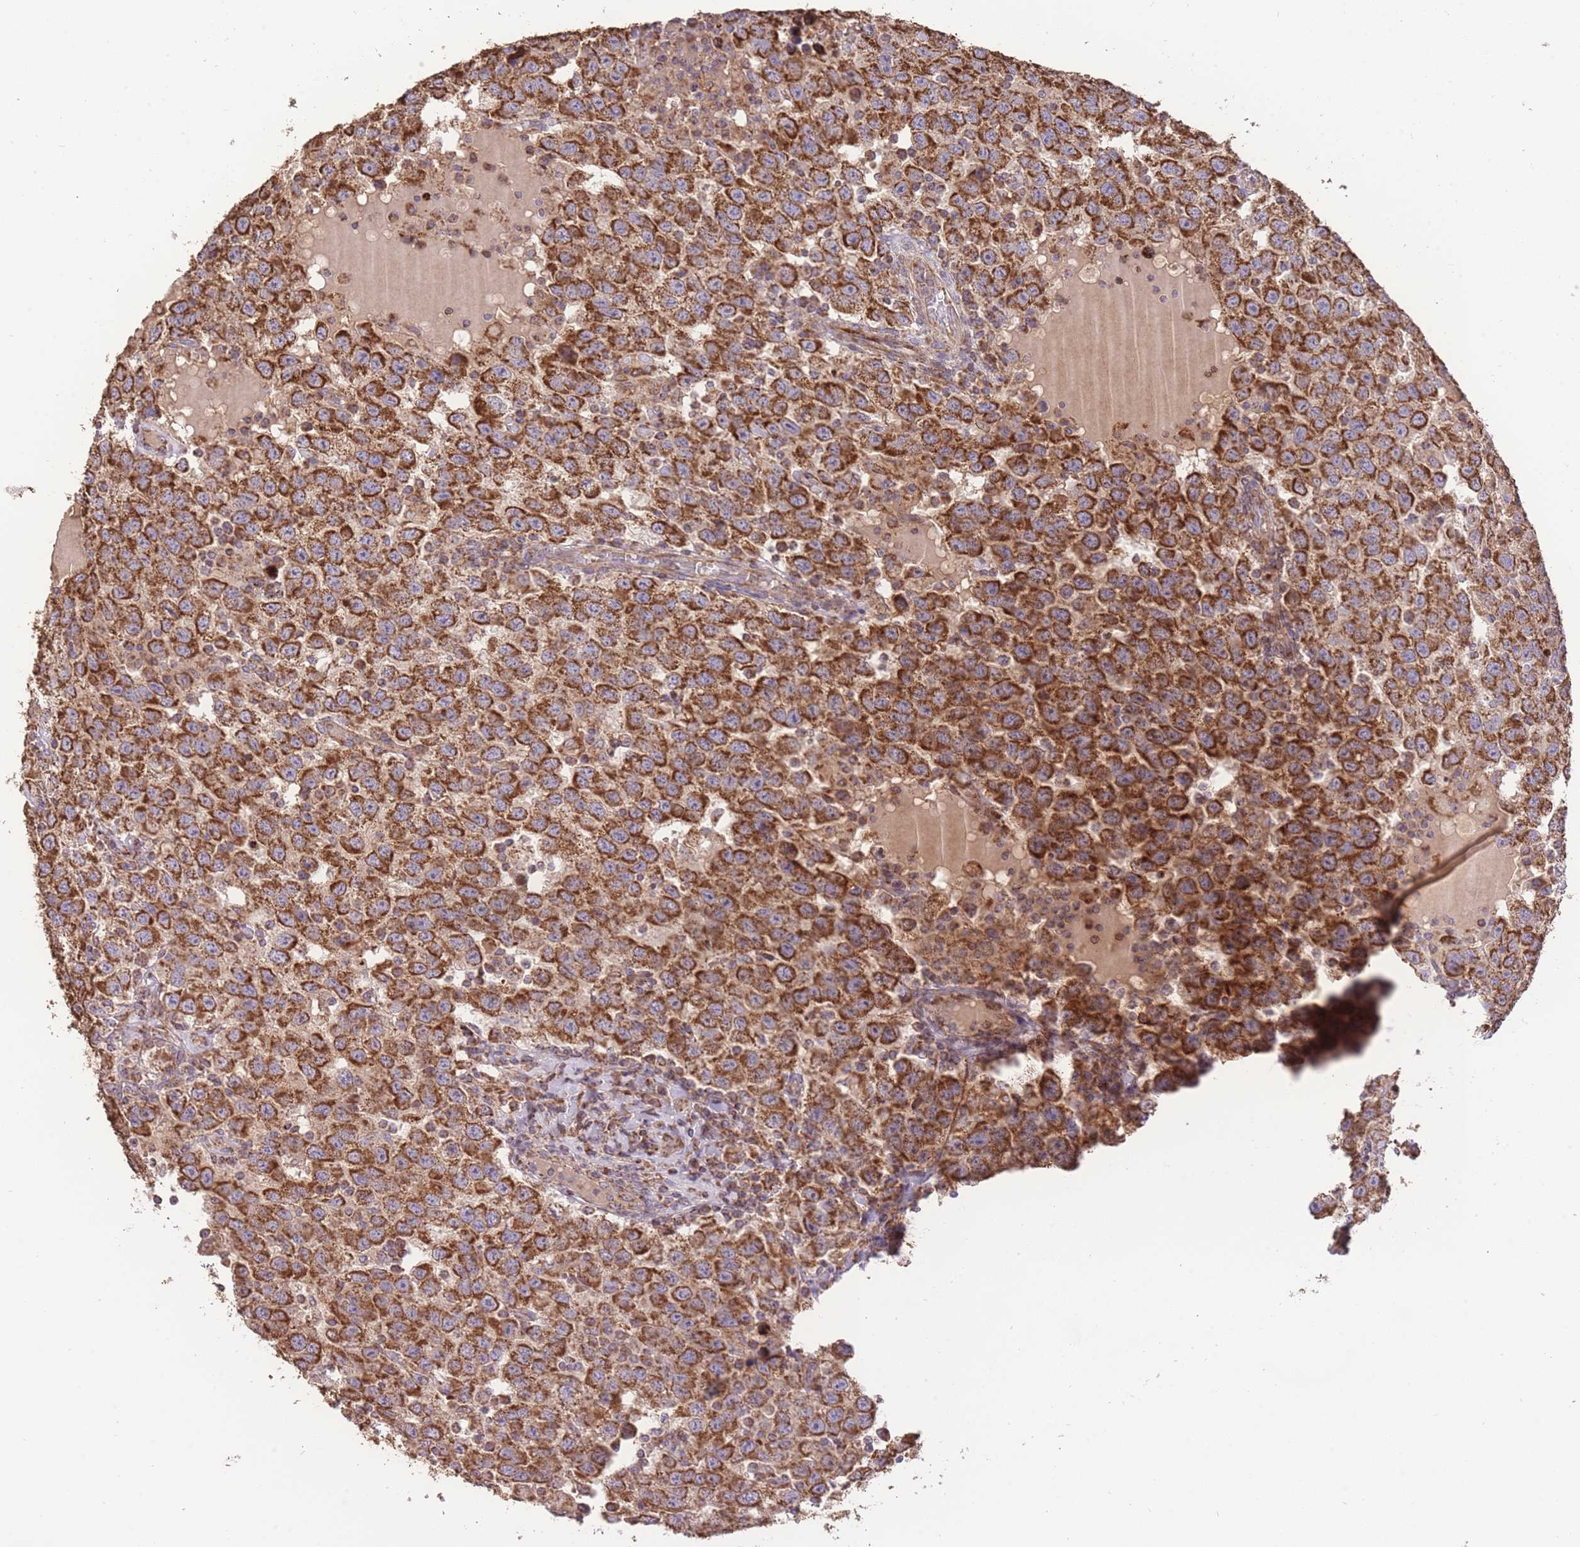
{"staining": {"intensity": "strong", "quantity": ">75%", "location": "cytoplasmic/membranous"}, "tissue": "testis cancer", "cell_type": "Tumor cells", "image_type": "cancer", "snomed": [{"axis": "morphology", "description": "Seminoma, NOS"}, {"axis": "topography", "description": "Testis"}], "caption": "A photomicrograph of testis seminoma stained for a protein displays strong cytoplasmic/membranous brown staining in tumor cells. The staining was performed using DAB (3,3'-diaminobenzidine), with brown indicating positive protein expression. Nuclei are stained blue with hematoxylin.", "gene": "PREP", "patient": {"sex": "male", "age": 41}}